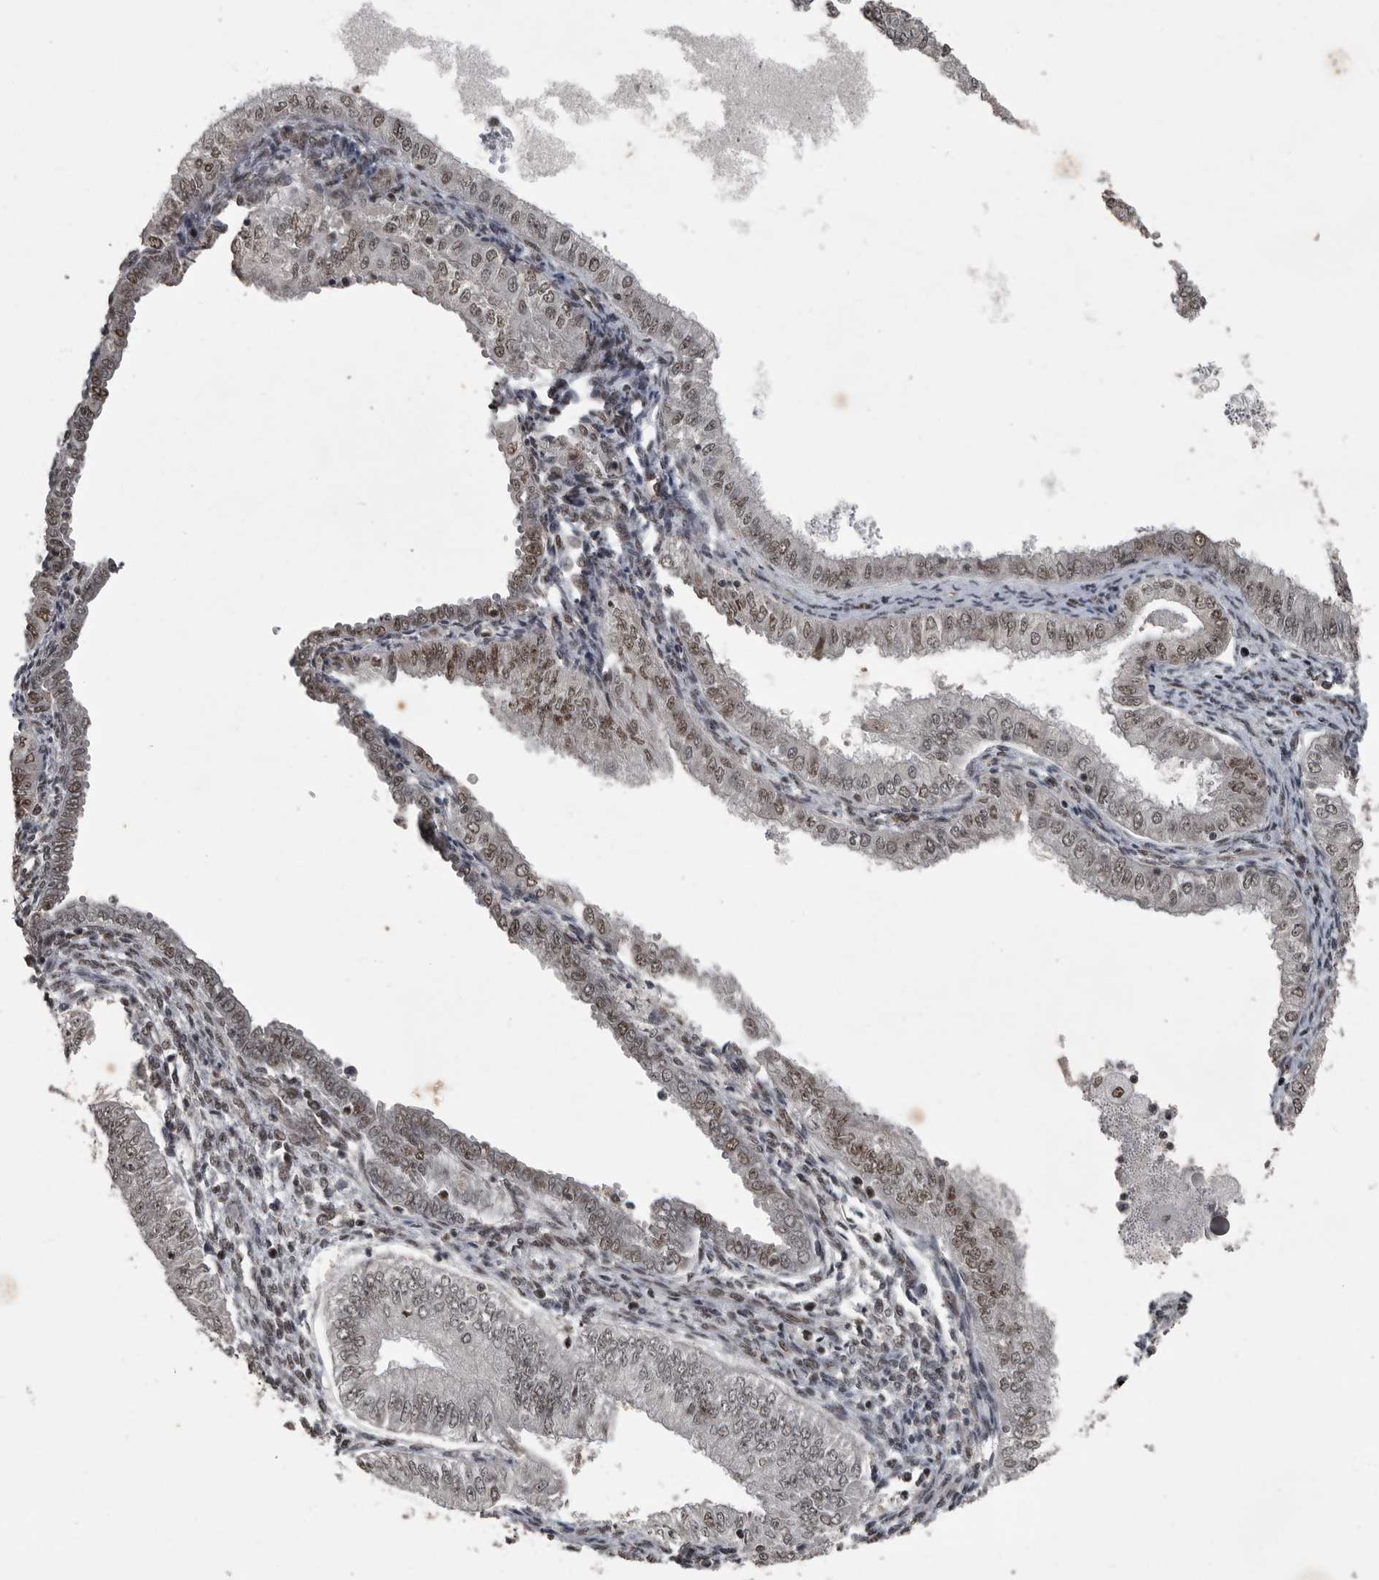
{"staining": {"intensity": "moderate", "quantity": ">75%", "location": "nuclear"}, "tissue": "endometrial cancer", "cell_type": "Tumor cells", "image_type": "cancer", "snomed": [{"axis": "morphology", "description": "Normal tissue, NOS"}, {"axis": "morphology", "description": "Adenocarcinoma, NOS"}, {"axis": "topography", "description": "Endometrium"}], "caption": "Protein staining reveals moderate nuclear positivity in about >75% of tumor cells in endometrial cancer.", "gene": "CHD1L", "patient": {"sex": "female", "age": 53}}